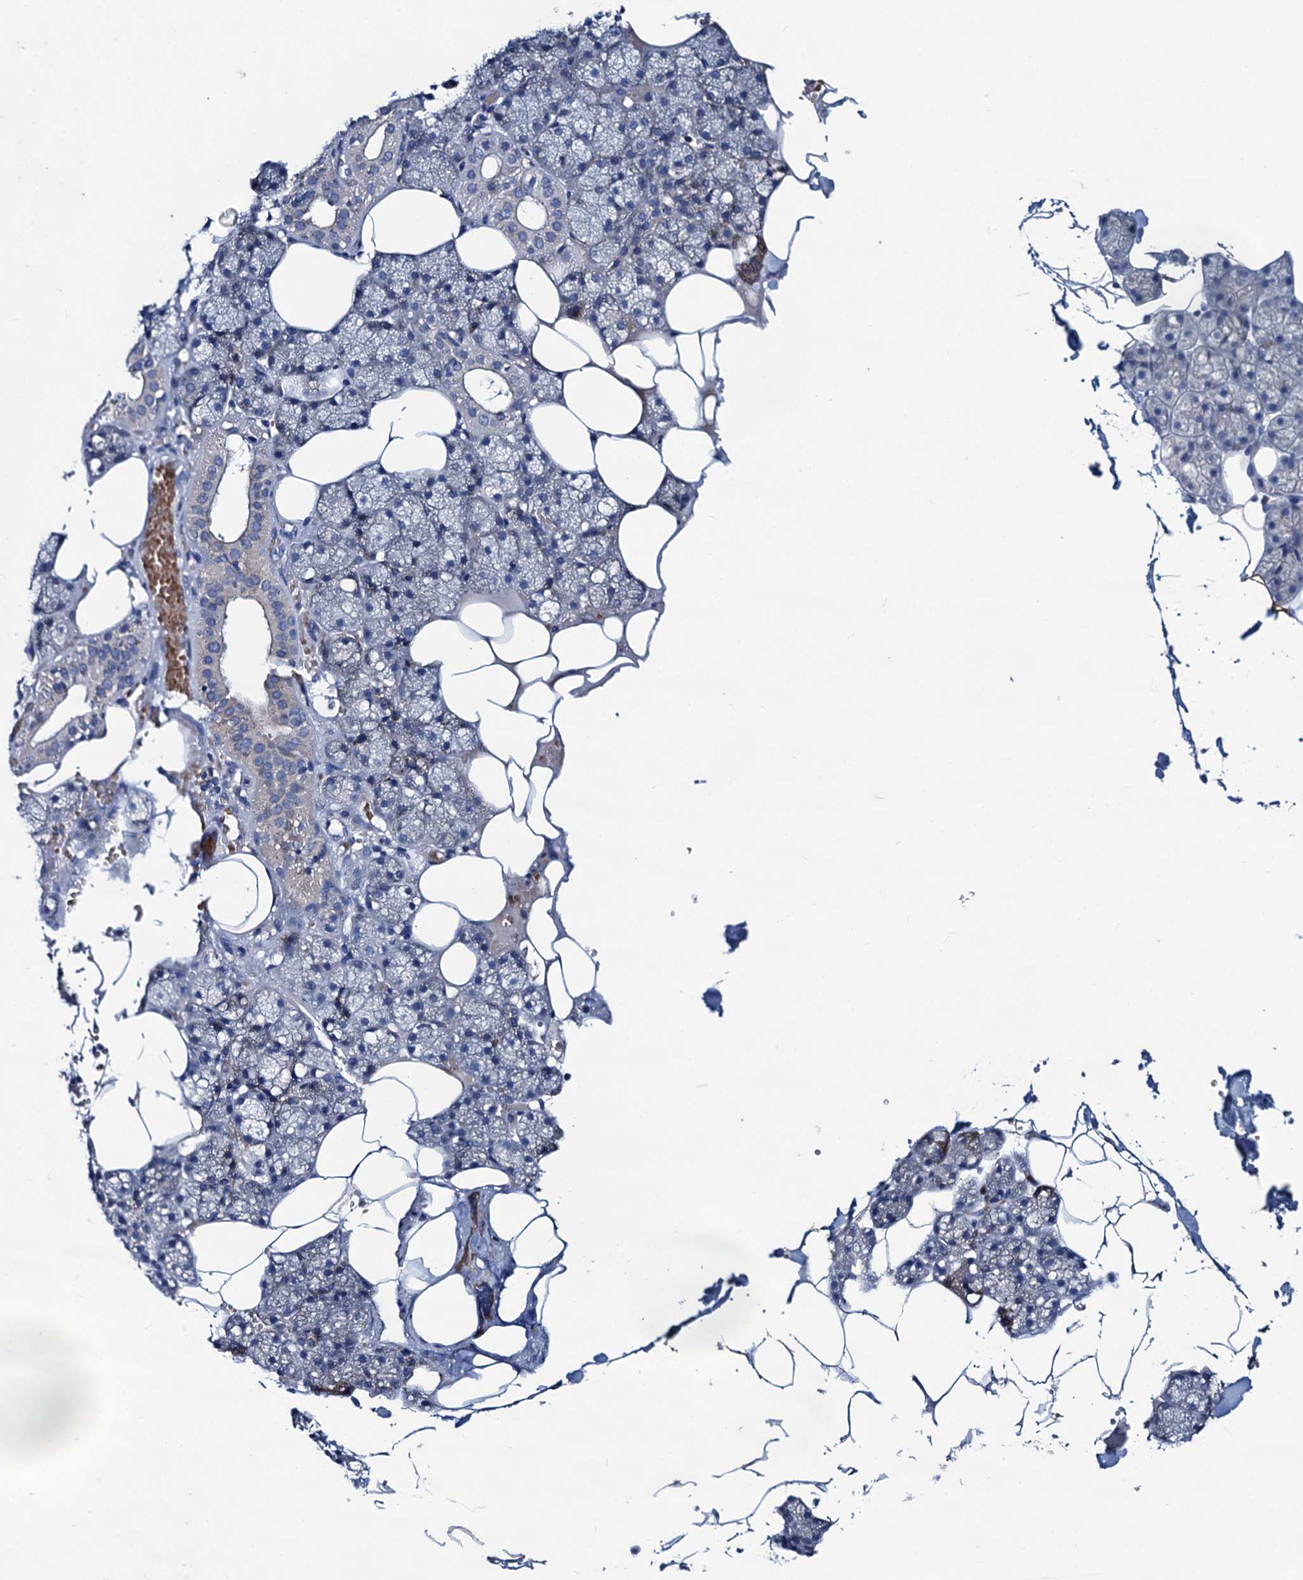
{"staining": {"intensity": "negative", "quantity": "none", "location": "none"}, "tissue": "salivary gland", "cell_type": "Glandular cells", "image_type": "normal", "snomed": [{"axis": "morphology", "description": "Normal tissue, NOS"}, {"axis": "topography", "description": "Salivary gland"}], "caption": "This is a micrograph of immunohistochemistry (IHC) staining of normal salivary gland, which shows no positivity in glandular cells.", "gene": "RTKN2", "patient": {"sex": "male", "age": 62}}